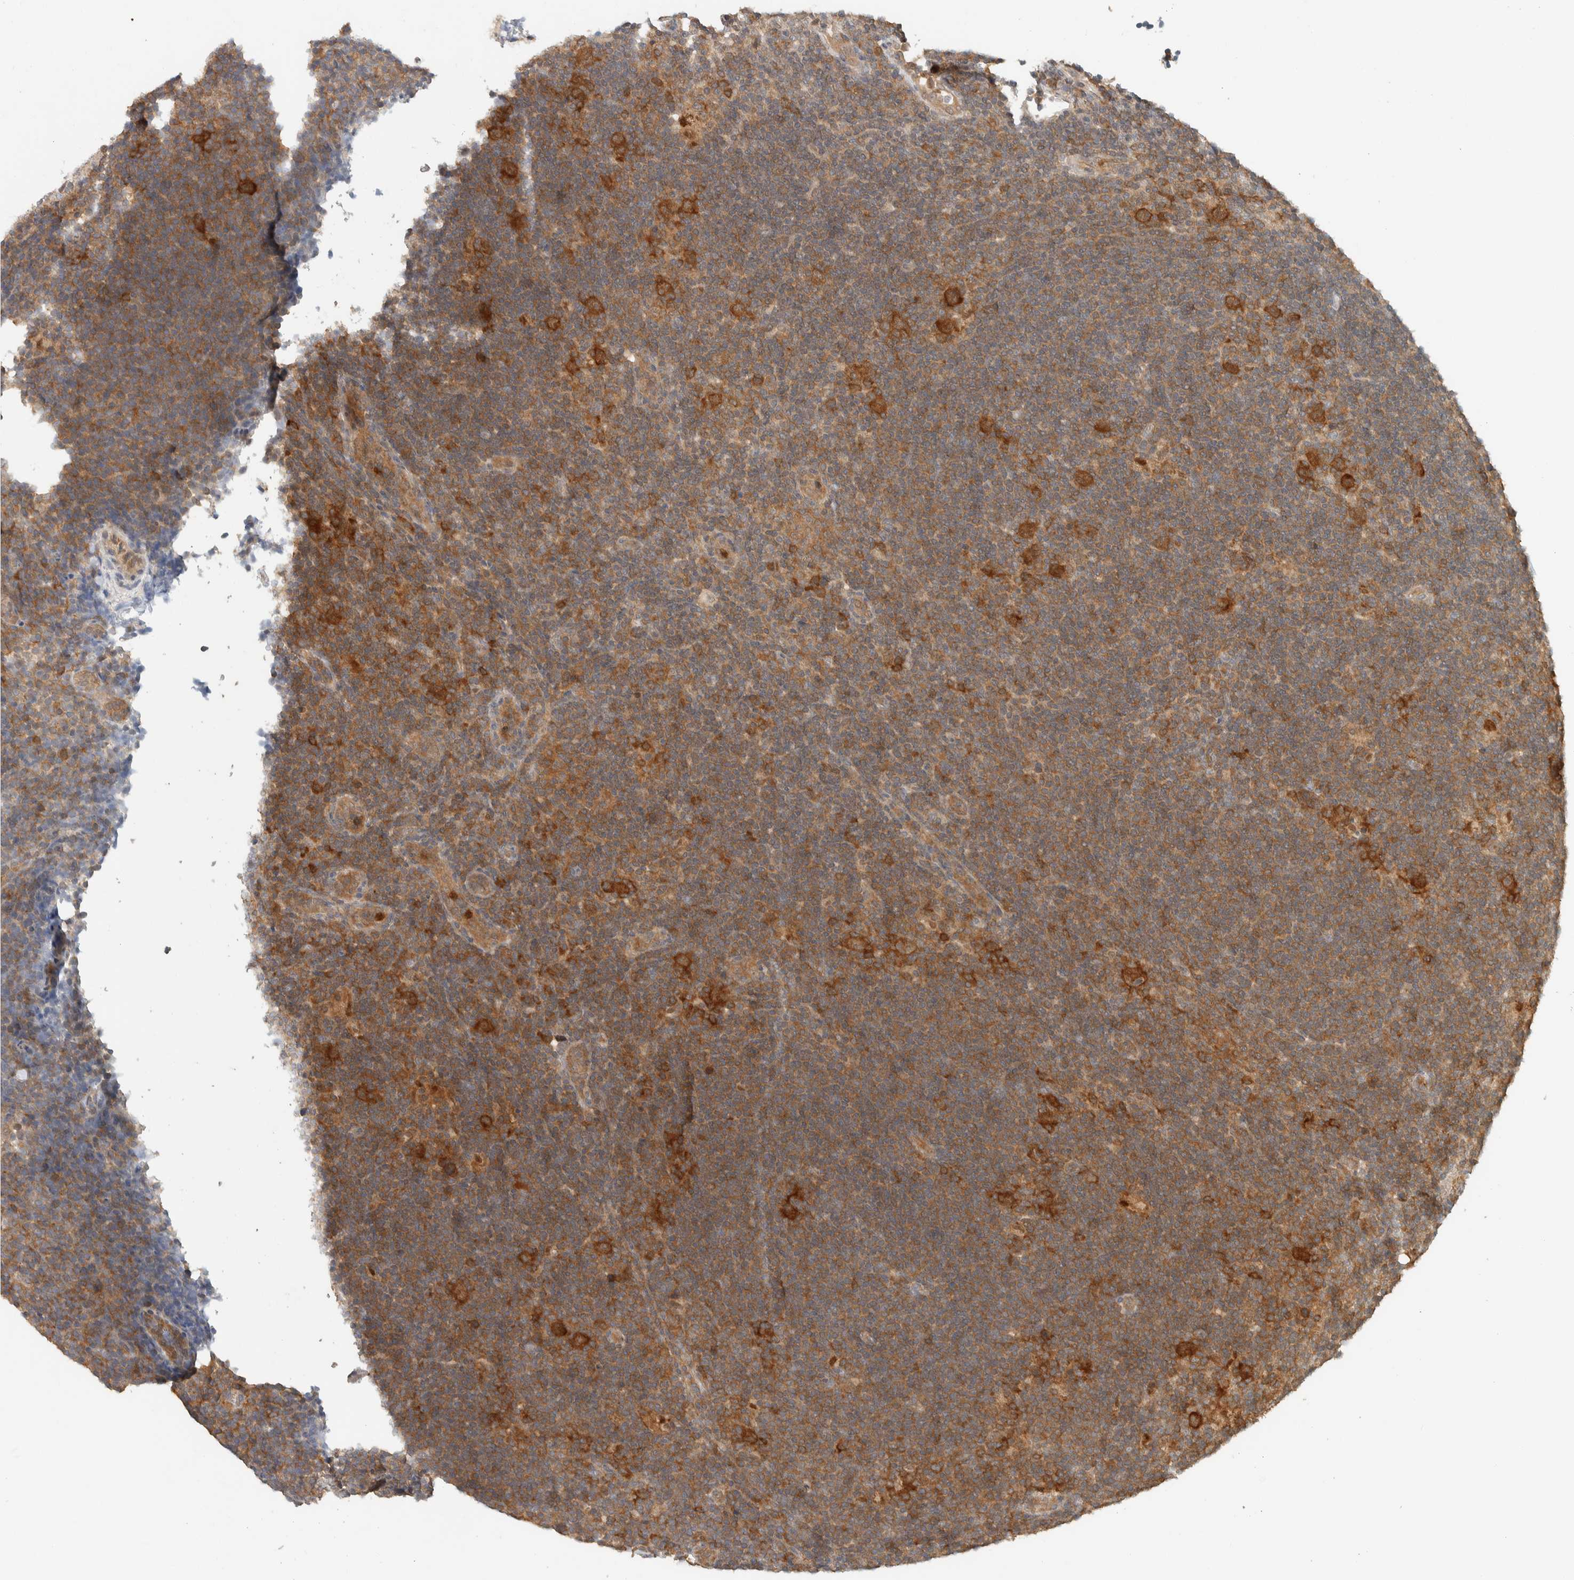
{"staining": {"intensity": "strong", "quantity": ">75%", "location": "cytoplasmic/membranous"}, "tissue": "lymphoma", "cell_type": "Tumor cells", "image_type": "cancer", "snomed": [{"axis": "morphology", "description": "Hodgkin's disease, NOS"}, {"axis": "topography", "description": "Lymph node"}], "caption": "Lymphoma stained for a protein reveals strong cytoplasmic/membranous positivity in tumor cells. The staining is performed using DAB (3,3'-diaminobenzidine) brown chromogen to label protein expression. The nuclei are counter-stained blue using hematoxylin.", "gene": "ADSS2", "patient": {"sex": "female", "age": 57}}